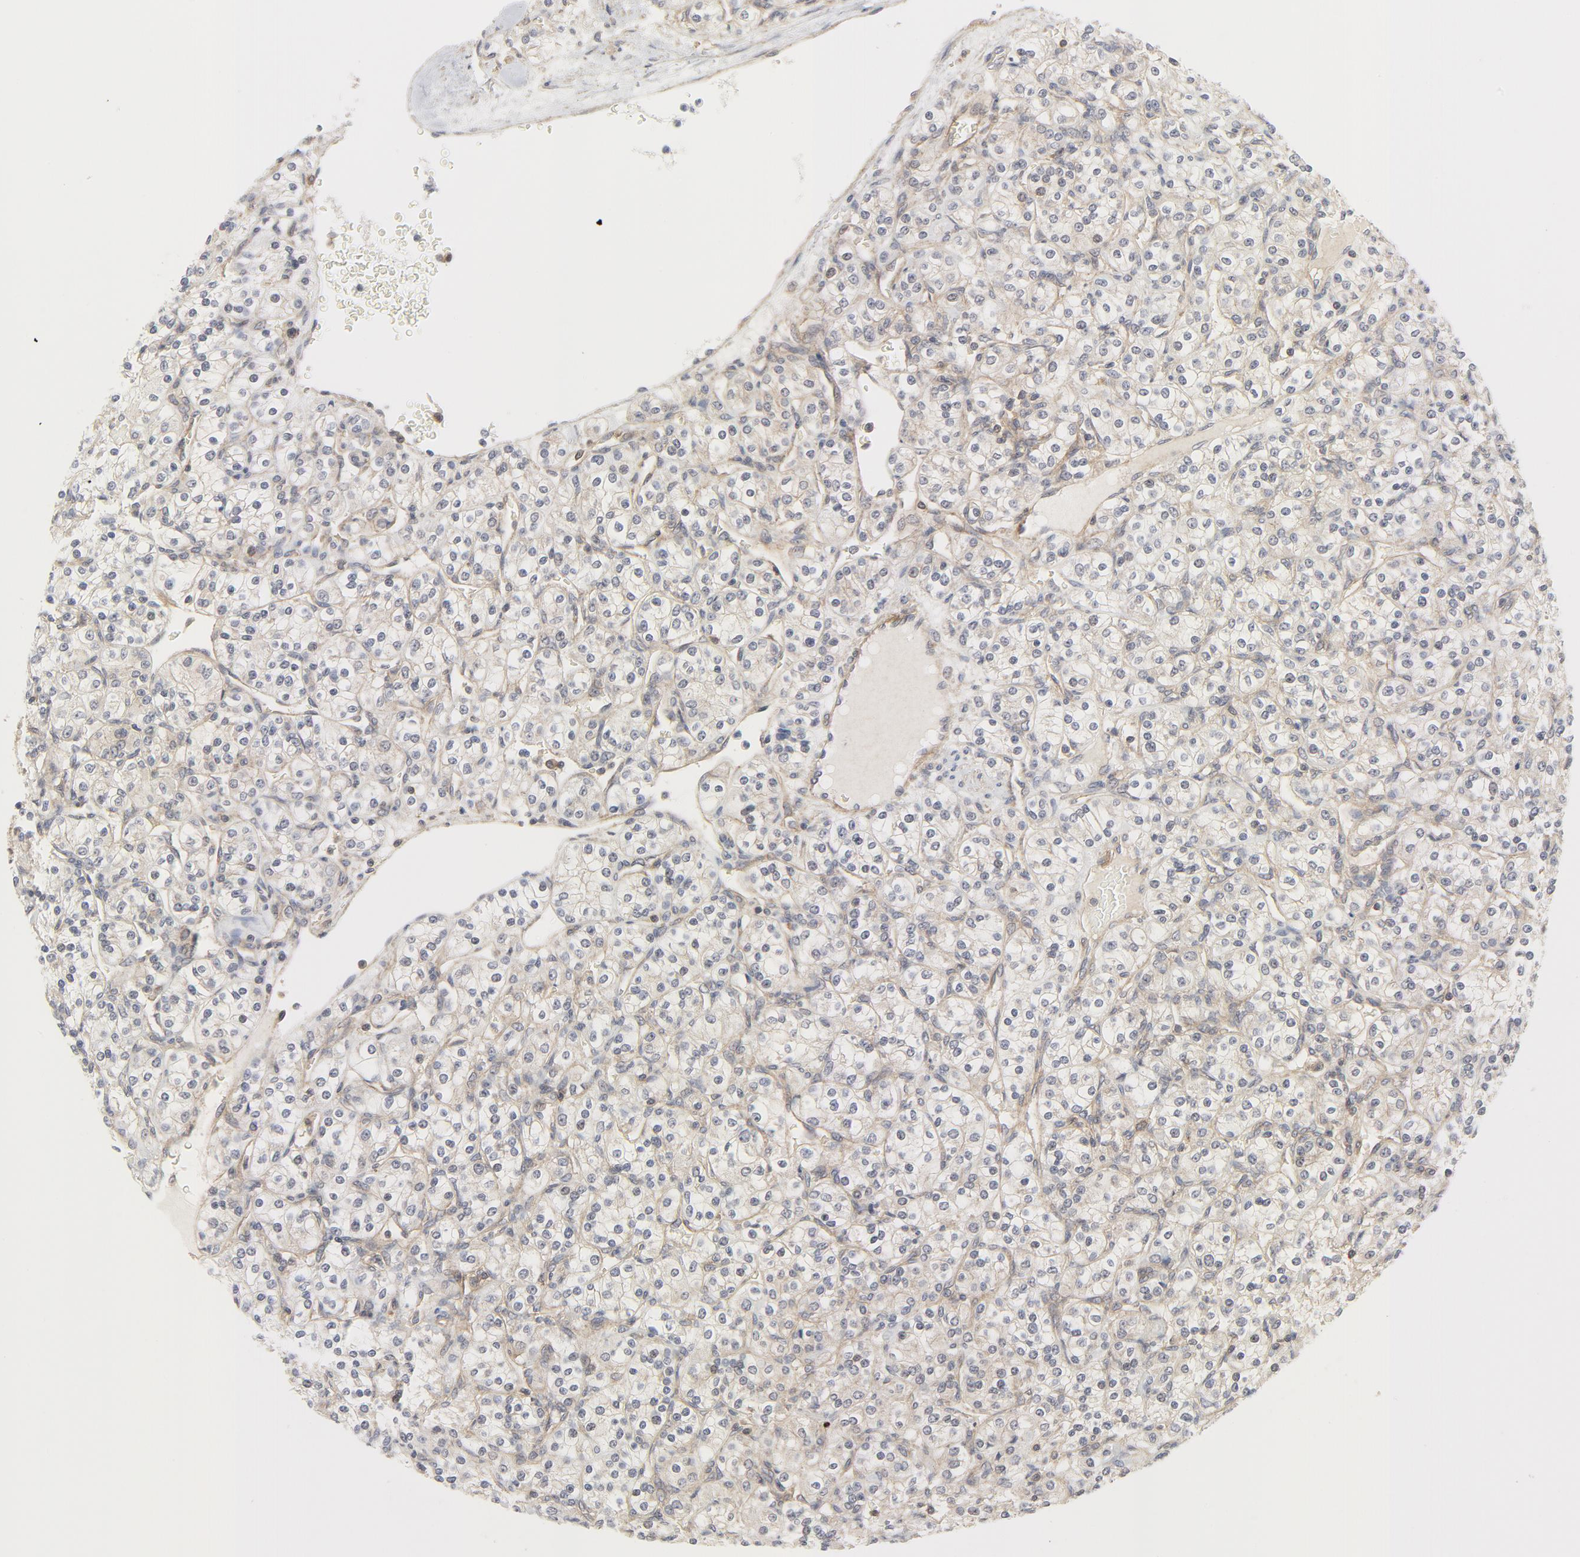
{"staining": {"intensity": "negative", "quantity": "none", "location": "none"}, "tissue": "renal cancer", "cell_type": "Tumor cells", "image_type": "cancer", "snomed": [{"axis": "morphology", "description": "Adenocarcinoma, NOS"}, {"axis": "topography", "description": "Kidney"}], "caption": "A high-resolution micrograph shows IHC staining of renal cancer, which demonstrates no significant expression in tumor cells.", "gene": "MAP2K7", "patient": {"sex": "male", "age": 77}}